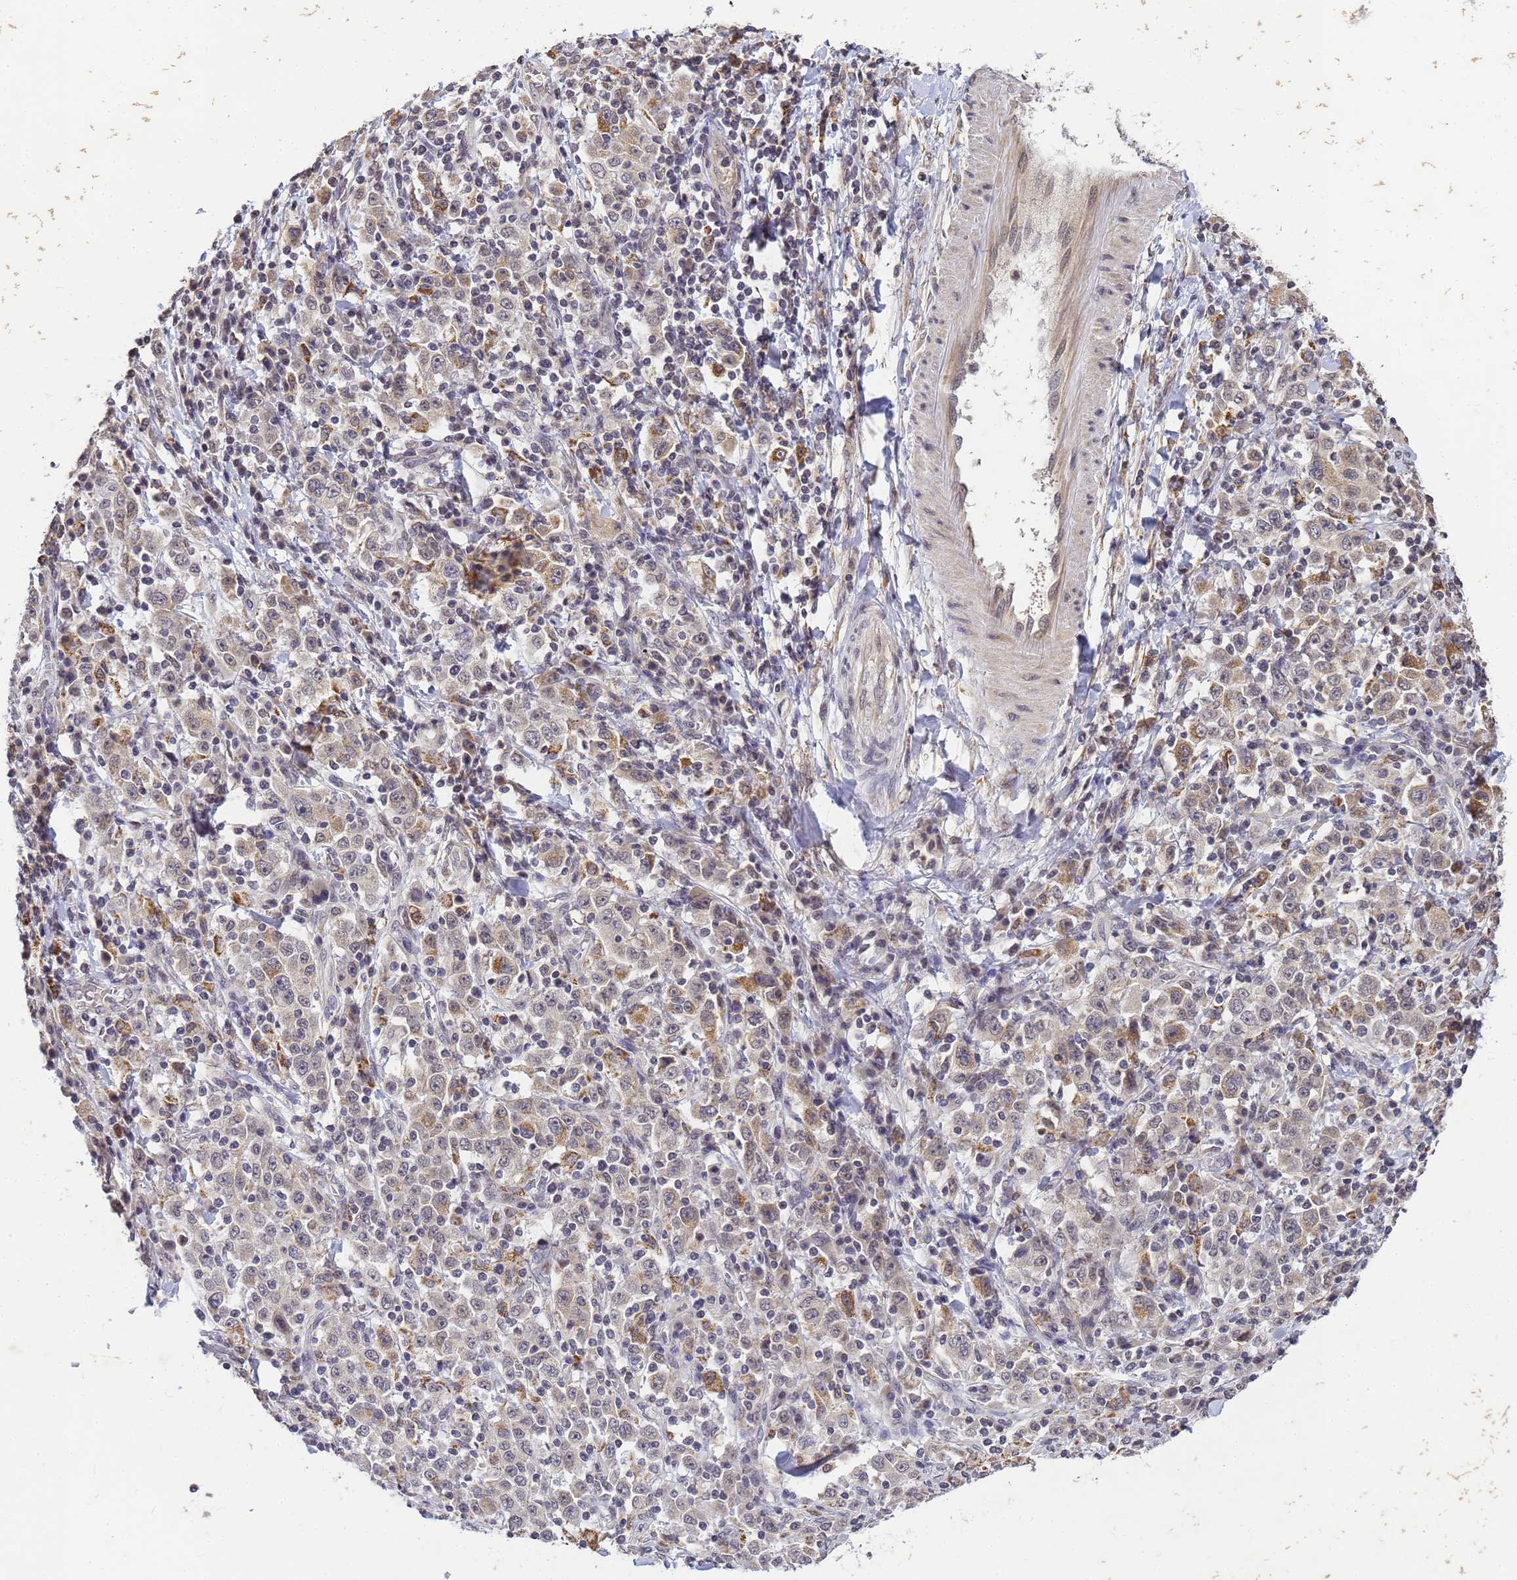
{"staining": {"intensity": "negative", "quantity": "none", "location": "none"}, "tissue": "stomach cancer", "cell_type": "Tumor cells", "image_type": "cancer", "snomed": [{"axis": "morphology", "description": "Normal tissue, NOS"}, {"axis": "morphology", "description": "Adenocarcinoma, NOS"}, {"axis": "topography", "description": "Stomach, upper"}, {"axis": "topography", "description": "Stomach"}], "caption": "Protein analysis of adenocarcinoma (stomach) reveals no significant staining in tumor cells.", "gene": "MYL7", "patient": {"sex": "male", "age": 59}}